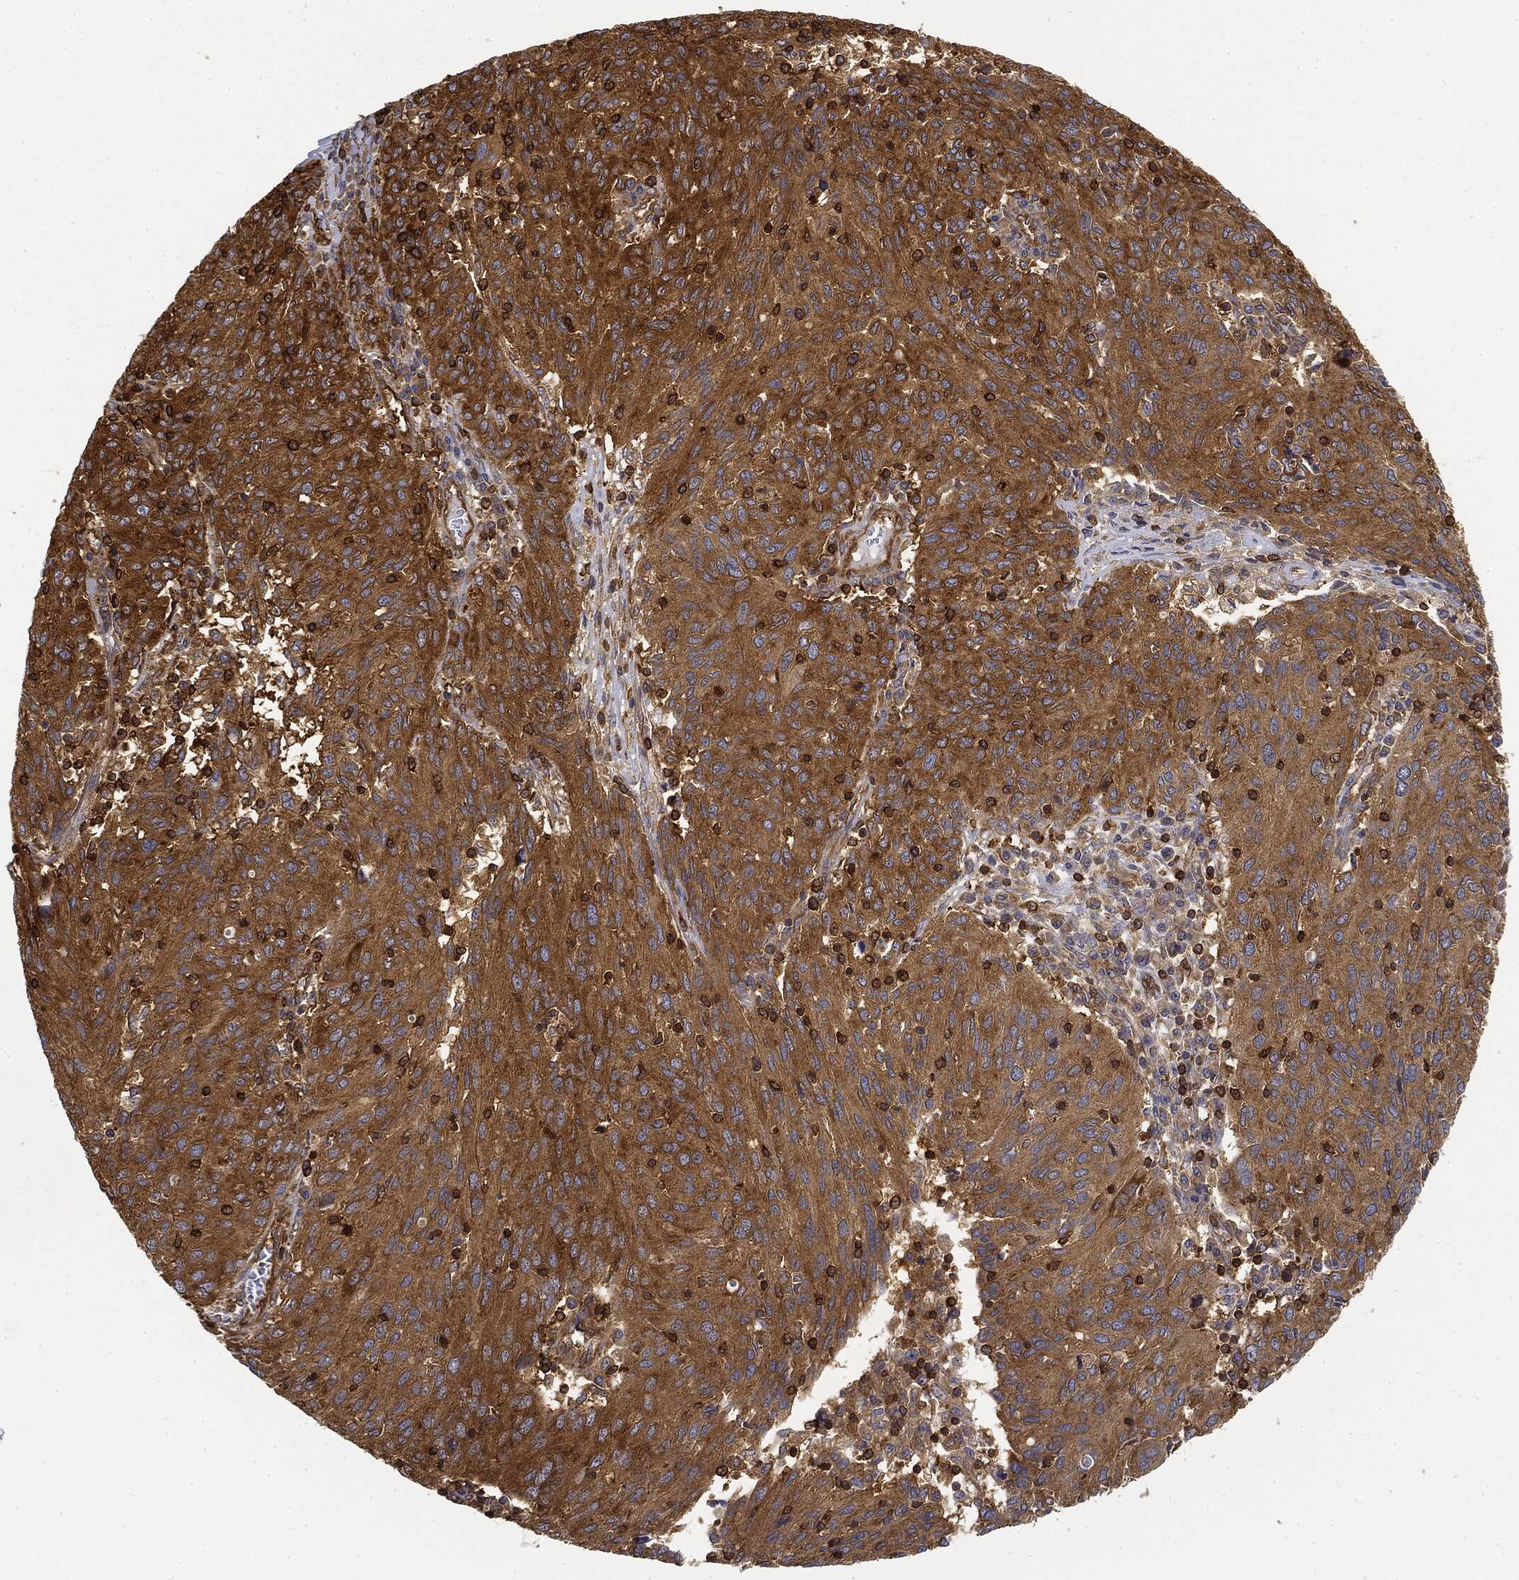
{"staining": {"intensity": "strong", "quantity": "25%-75%", "location": "cytoplasmic/membranous"}, "tissue": "ovarian cancer", "cell_type": "Tumor cells", "image_type": "cancer", "snomed": [{"axis": "morphology", "description": "Carcinoma, endometroid"}, {"axis": "topography", "description": "Ovary"}], "caption": "IHC histopathology image of neoplastic tissue: human ovarian cancer stained using immunohistochemistry (IHC) demonstrates high levels of strong protein expression localized specifically in the cytoplasmic/membranous of tumor cells, appearing as a cytoplasmic/membranous brown color.", "gene": "WDR1", "patient": {"sex": "female", "age": 50}}